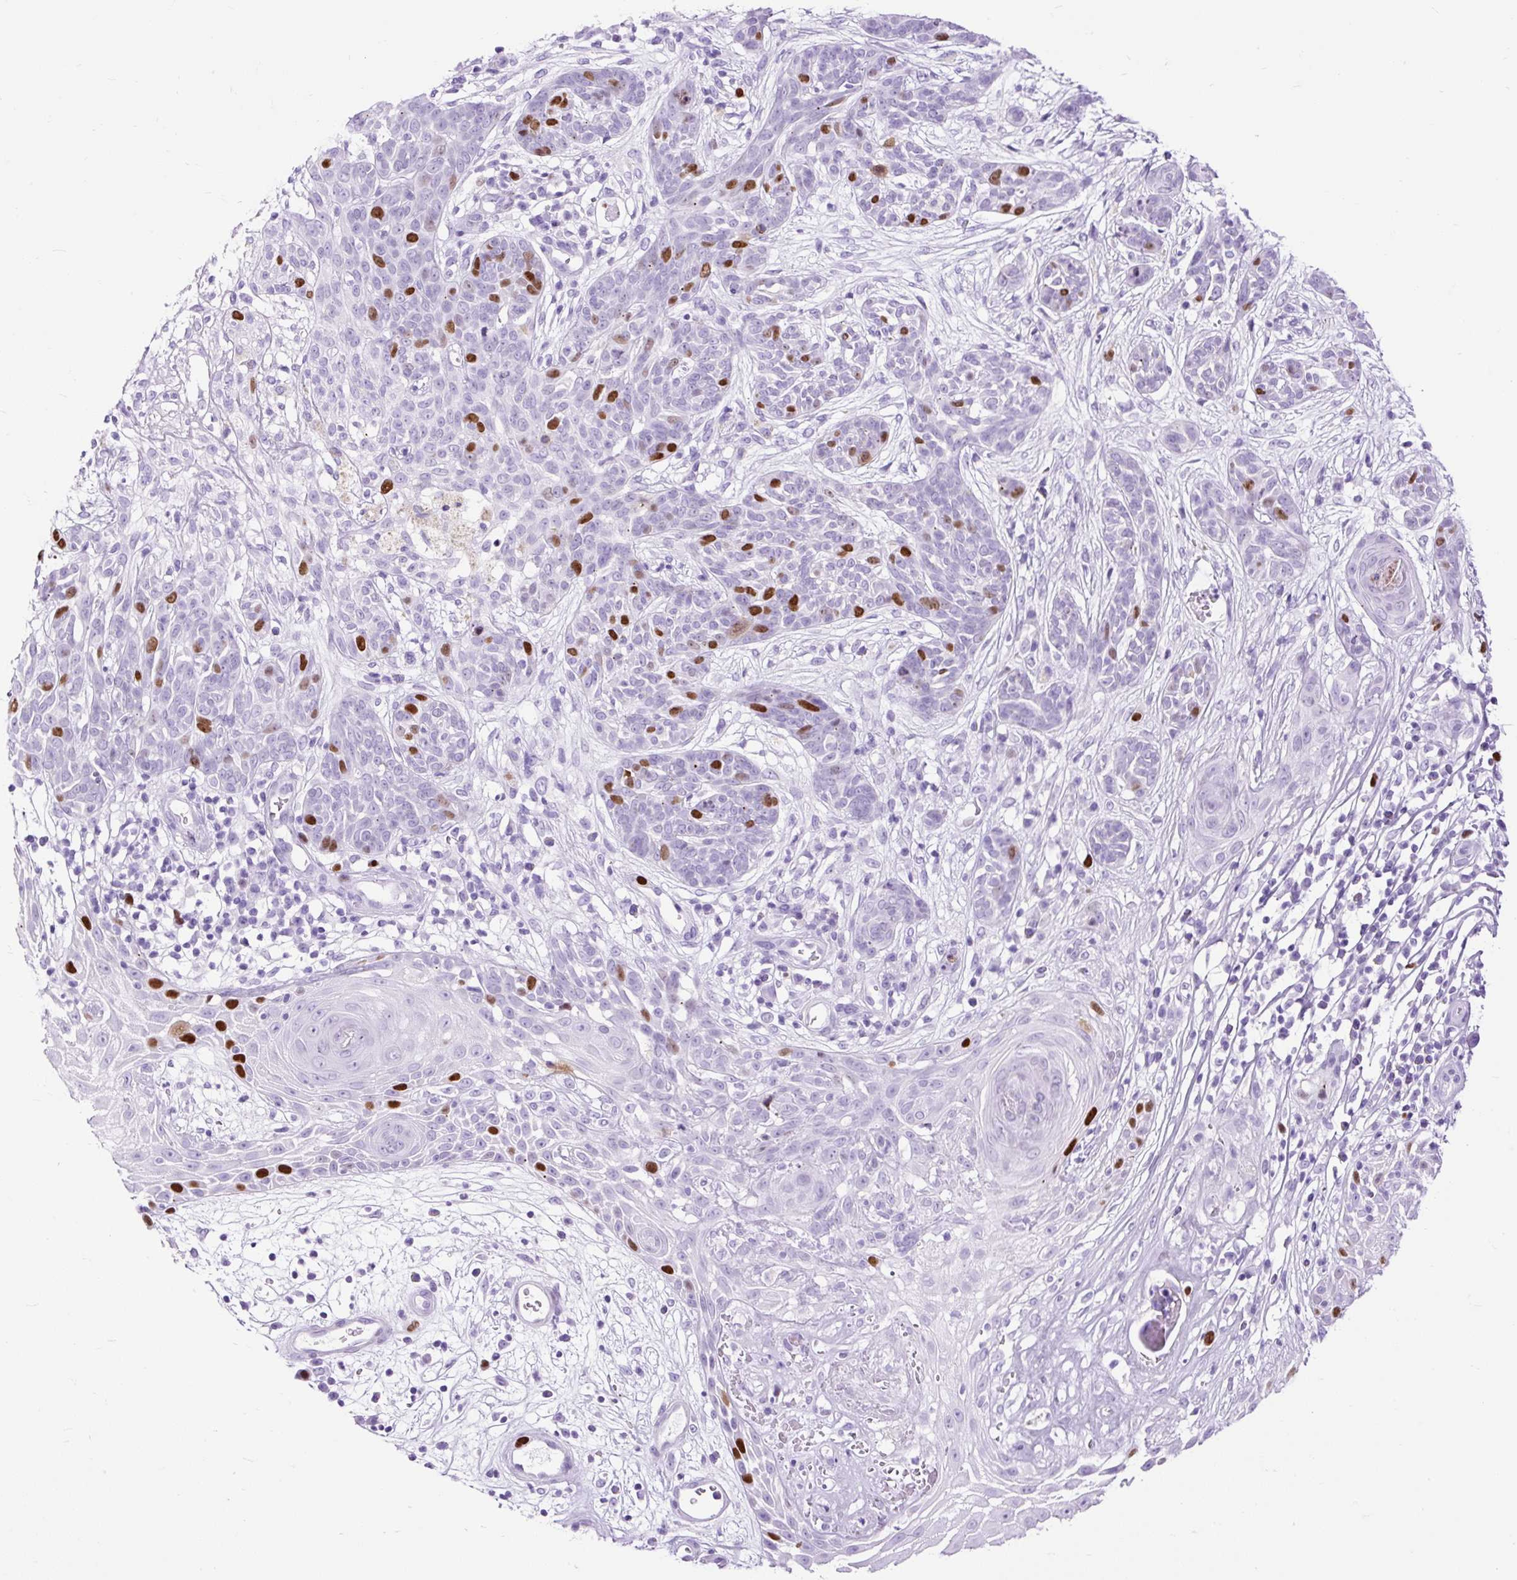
{"staining": {"intensity": "strong", "quantity": "<25%", "location": "nuclear"}, "tissue": "skin cancer", "cell_type": "Tumor cells", "image_type": "cancer", "snomed": [{"axis": "morphology", "description": "Basal cell carcinoma"}, {"axis": "topography", "description": "Skin"}, {"axis": "topography", "description": "Skin, foot"}], "caption": "Protein expression analysis of human skin cancer (basal cell carcinoma) reveals strong nuclear expression in approximately <25% of tumor cells.", "gene": "RACGAP1", "patient": {"sex": "female", "age": 86}}